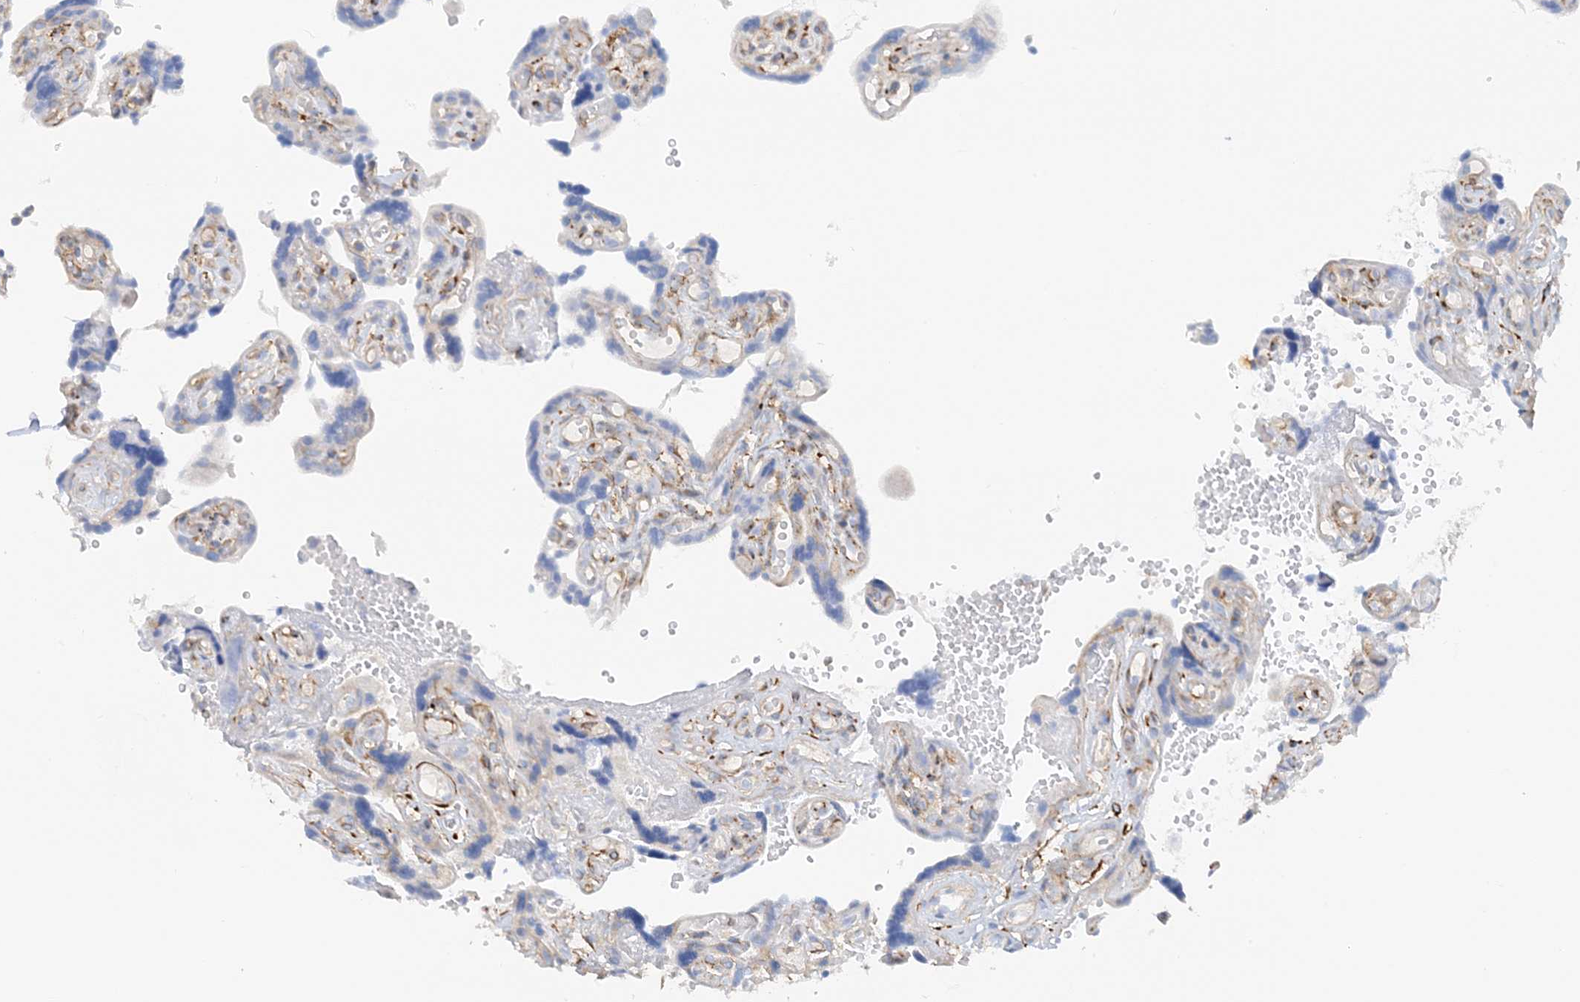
{"staining": {"intensity": "moderate", "quantity": "<25%", "location": "cytoplasmic/membranous"}, "tissue": "placenta", "cell_type": "Decidual cells", "image_type": "normal", "snomed": [{"axis": "morphology", "description": "Normal tissue, NOS"}, {"axis": "topography", "description": "Placenta"}], "caption": "IHC histopathology image of normal human placenta stained for a protein (brown), which reveals low levels of moderate cytoplasmic/membranous staining in about <25% of decidual cells.", "gene": "CALHM5", "patient": {"sex": "female", "age": 30}}